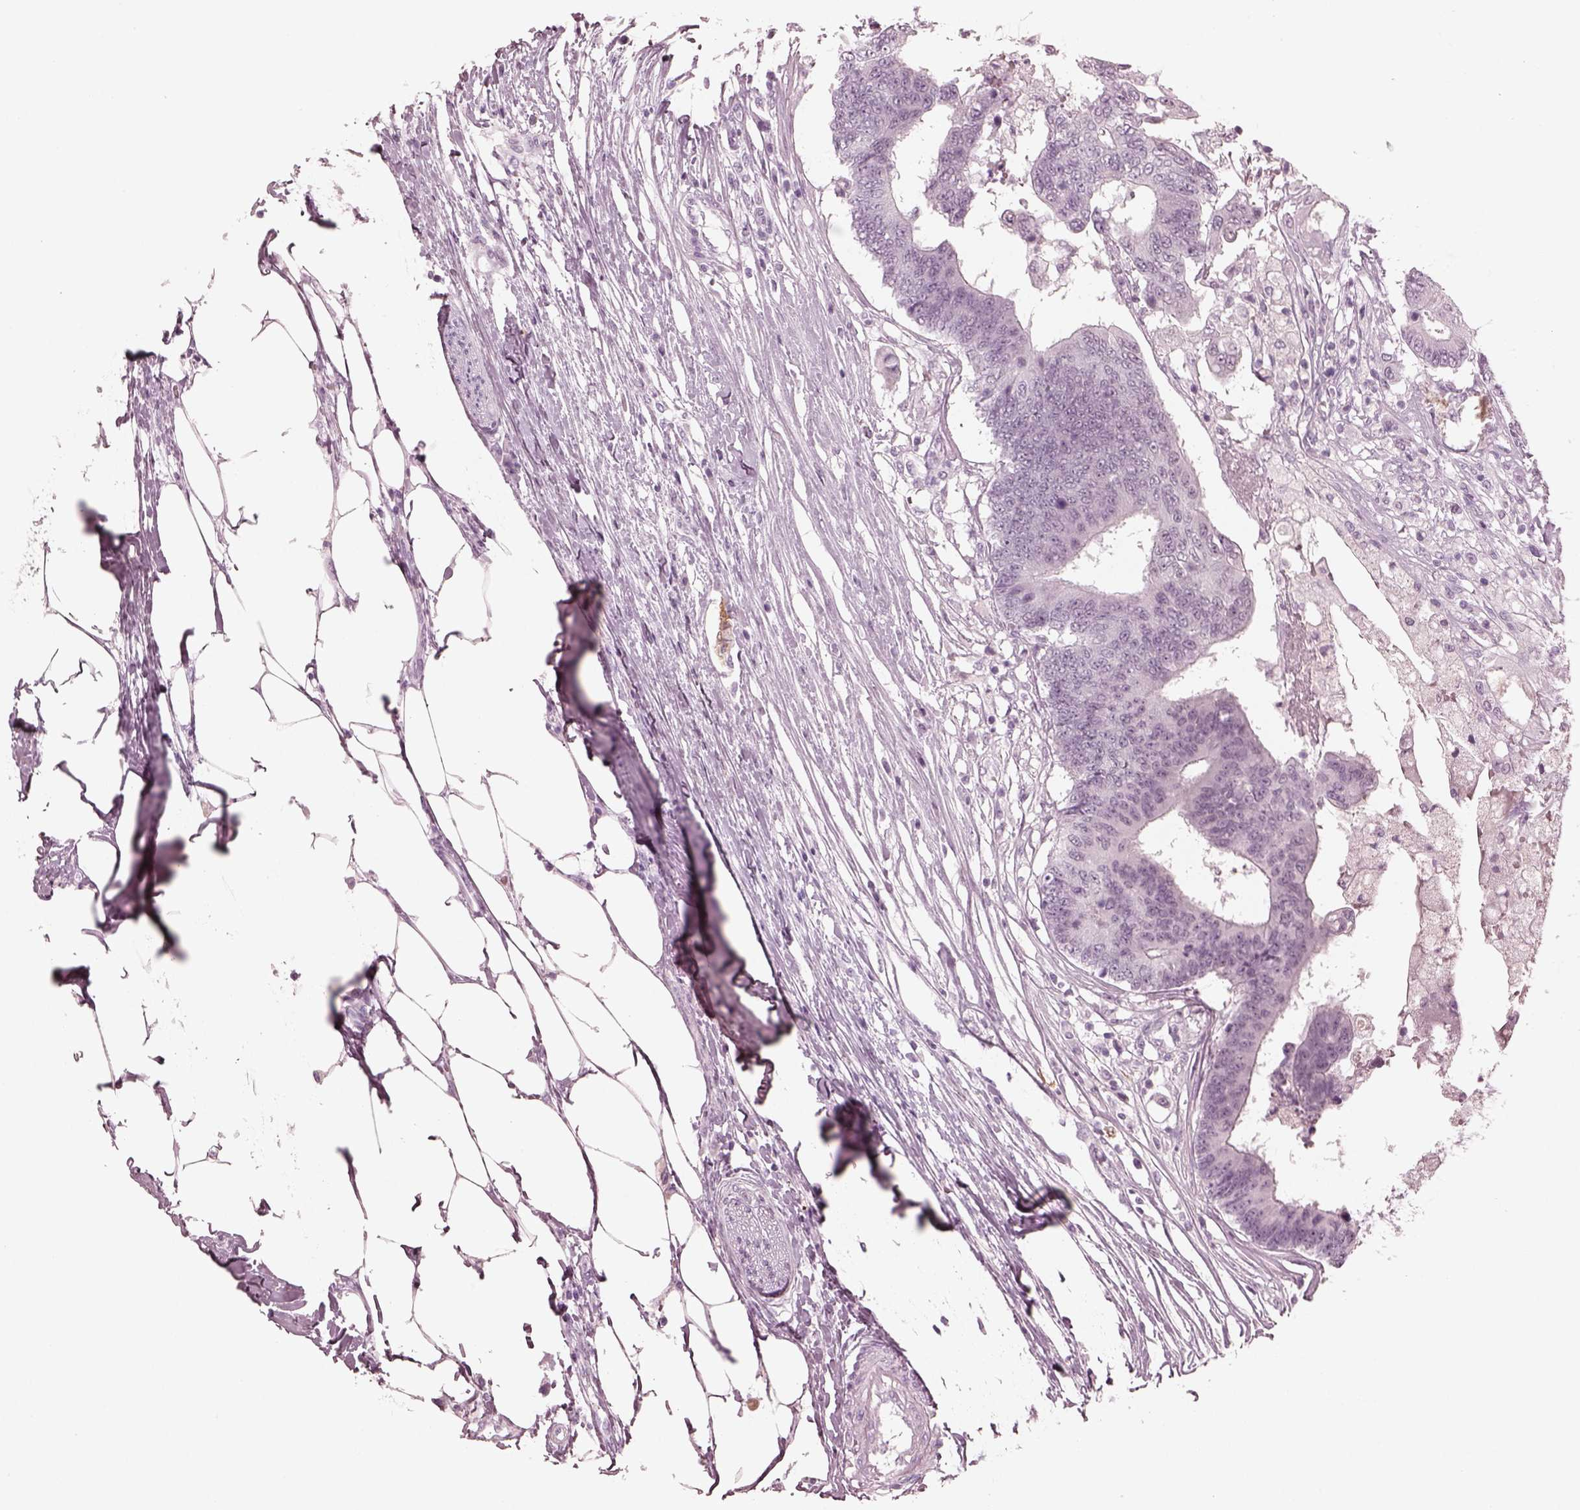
{"staining": {"intensity": "negative", "quantity": "none", "location": "none"}, "tissue": "colorectal cancer", "cell_type": "Tumor cells", "image_type": "cancer", "snomed": [{"axis": "morphology", "description": "Adenocarcinoma, NOS"}, {"axis": "topography", "description": "Colon"}], "caption": "The micrograph reveals no significant positivity in tumor cells of colorectal cancer (adenocarcinoma). (DAB immunohistochemistry, high magnification).", "gene": "C2orf81", "patient": {"sex": "female", "age": 48}}